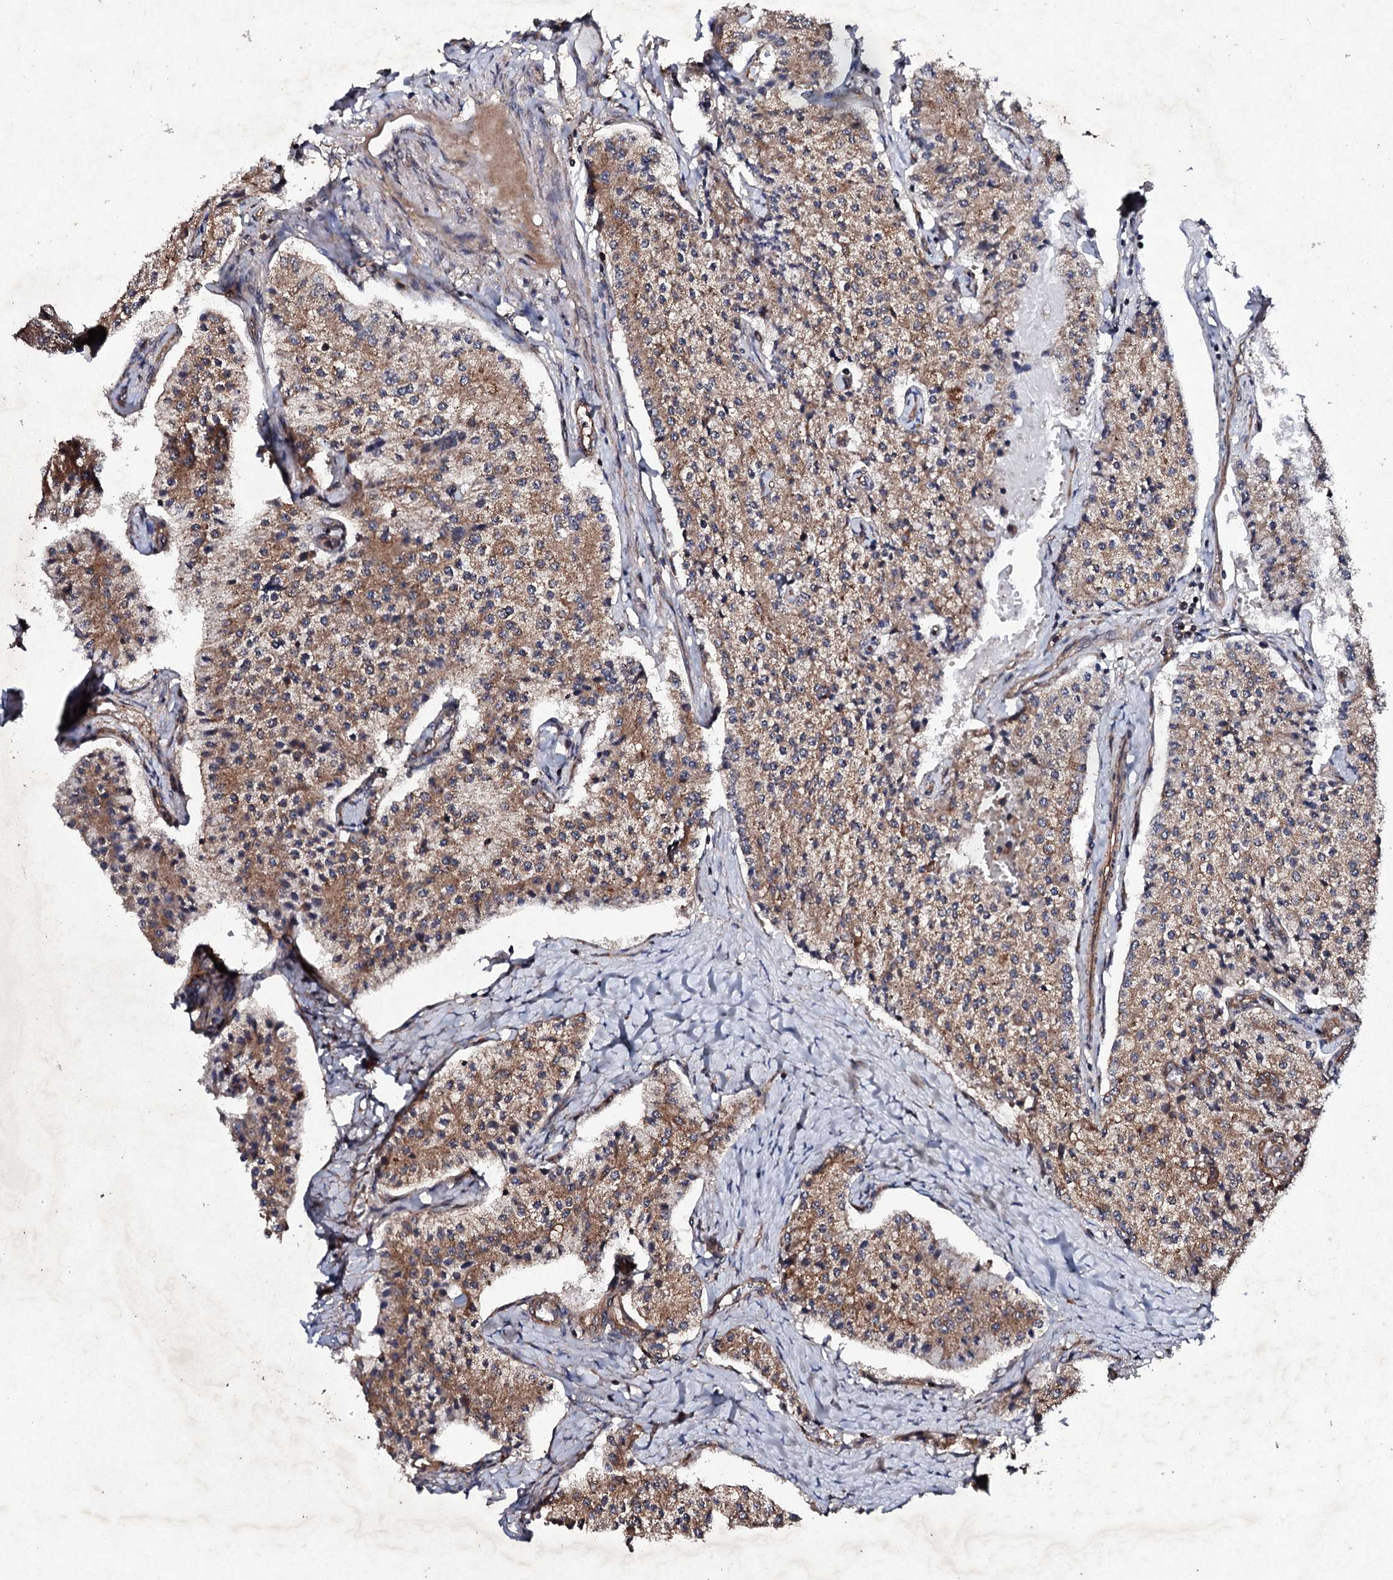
{"staining": {"intensity": "moderate", "quantity": ">75%", "location": "cytoplasmic/membranous"}, "tissue": "carcinoid", "cell_type": "Tumor cells", "image_type": "cancer", "snomed": [{"axis": "morphology", "description": "Carcinoid, malignant, NOS"}, {"axis": "topography", "description": "Colon"}], "caption": "The histopathology image demonstrates staining of carcinoid, revealing moderate cytoplasmic/membranous protein positivity (brown color) within tumor cells. Using DAB (3,3'-diaminobenzidine) (brown) and hematoxylin (blue) stains, captured at high magnification using brightfield microscopy.", "gene": "MOCOS", "patient": {"sex": "female", "age": 52}}